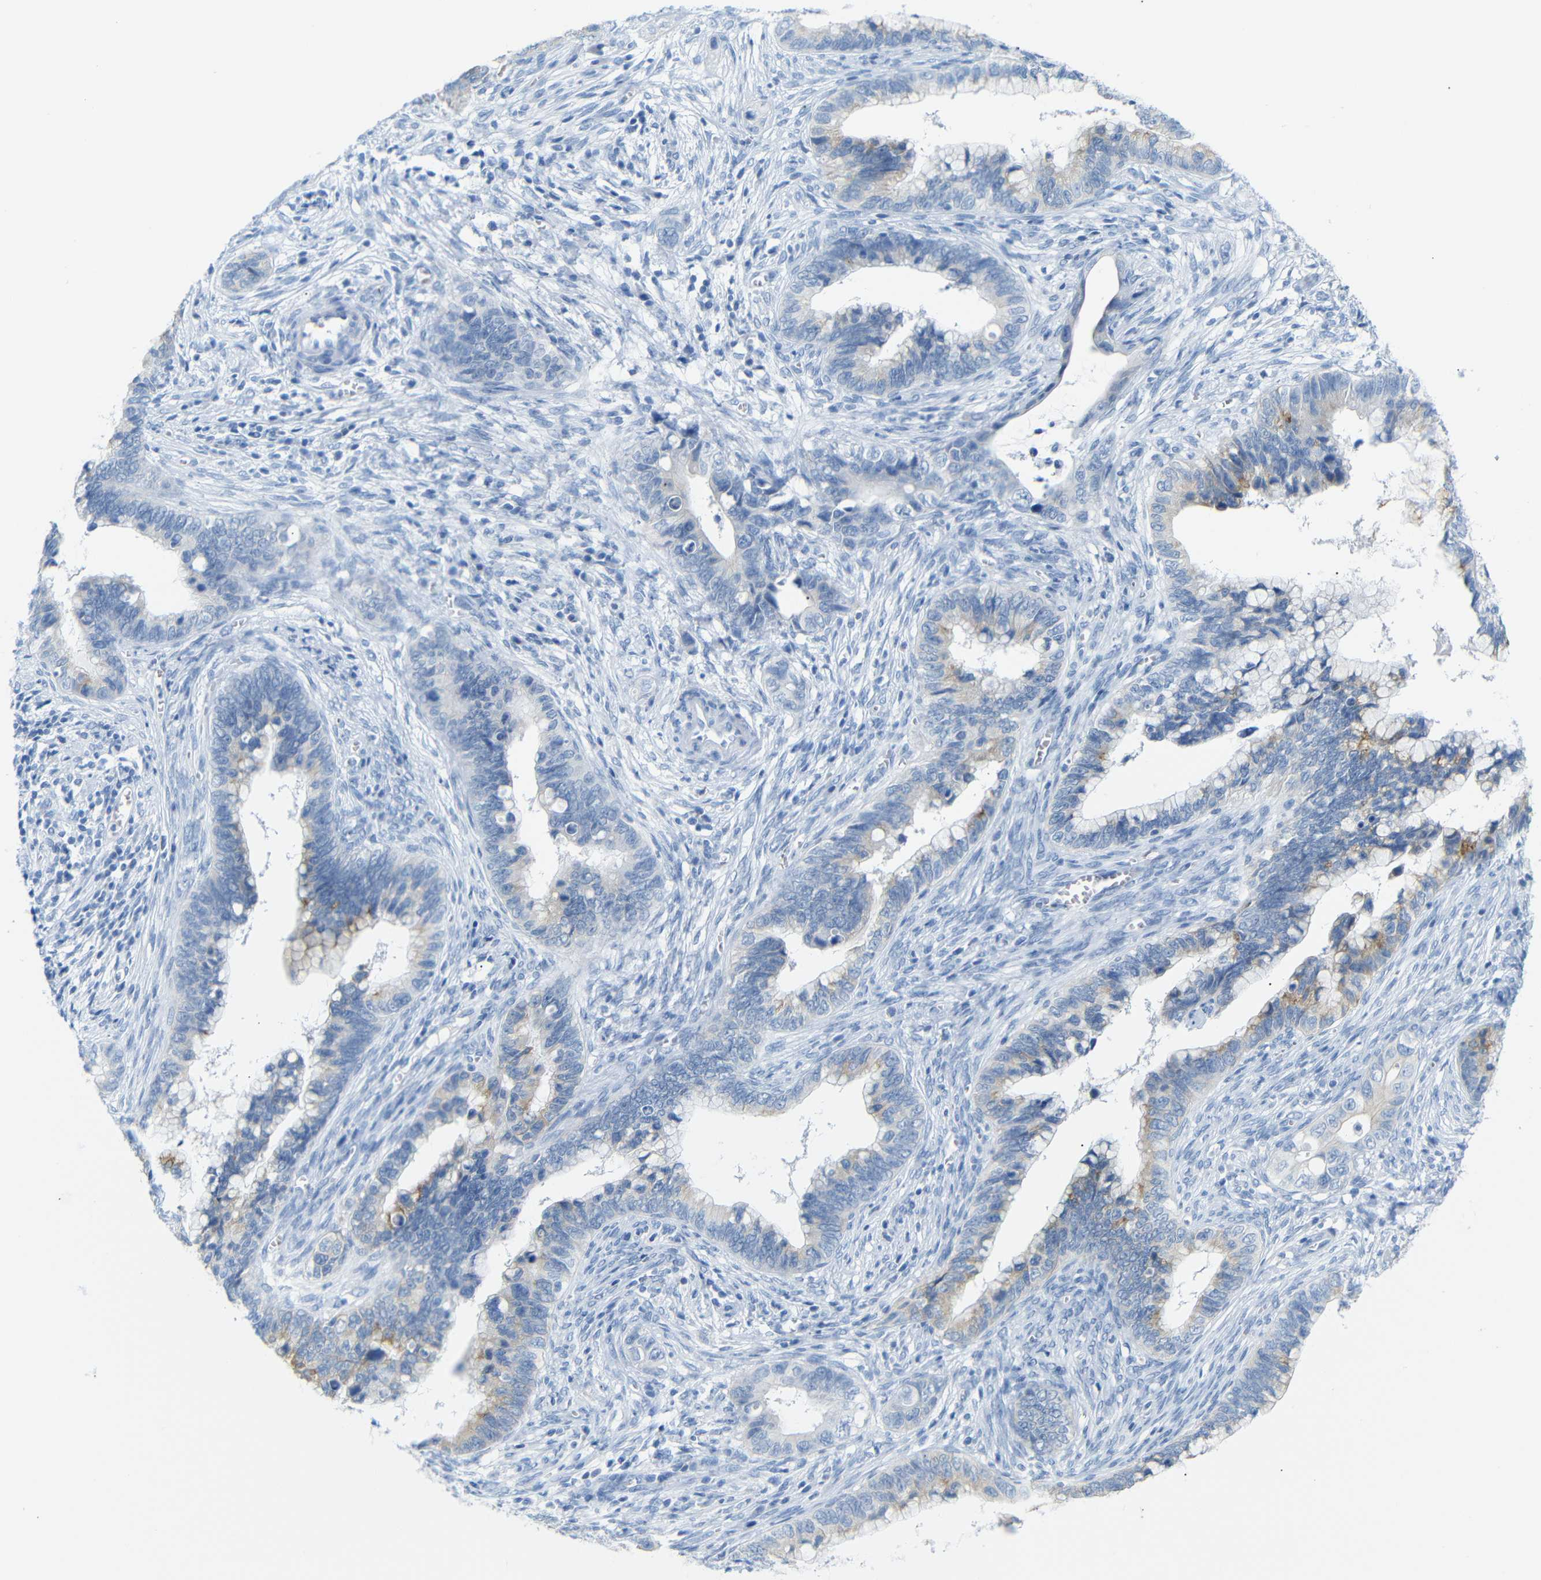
{"staining": {"intensity": "weak", "quantity": "25%-75%", "location": "cytoplasmic/membranous"}, "tissue": "cervical cancer", "cell_type": "Tumor cells", "image_type": "cancer", "snomed": [{"axis": "morphology", "description": "Adenocarcinoma, NOS"}, {"axis": "topography", "description": "Cervix"}], "caption": "An immunohistochemistry (IHC) photomicrograph of tumor tissue is shown. Protein staining in brown shows weak cytoplasmic/membranous positivity in adenocarcinoma (cervical) within tumor cells. Using DAB (brown) and hematoxylin (blue) stains, captured at high magnification using brightfield microscopy.", "gene": "DYNAP", "patient": {"sex": "female", "age": 44}}